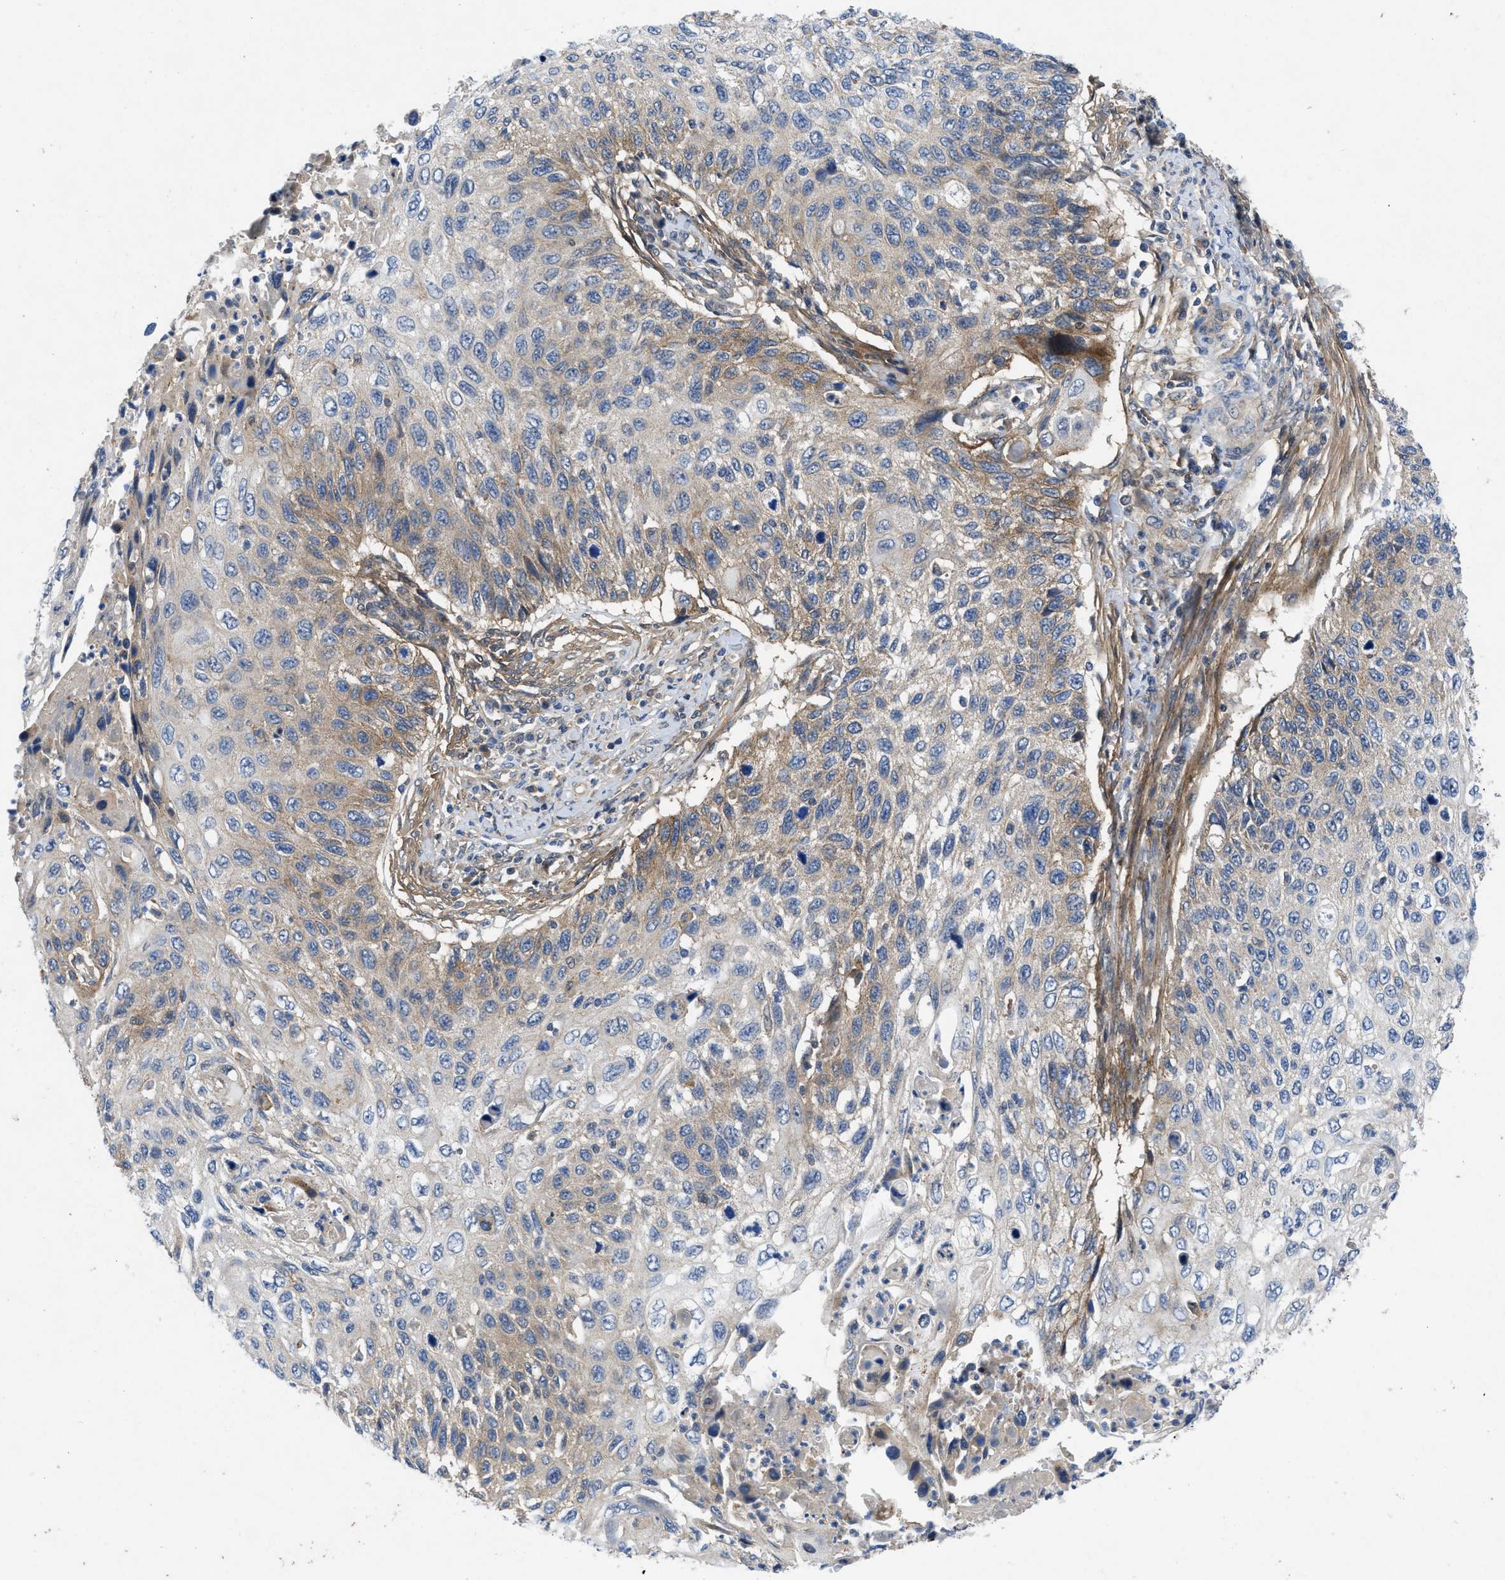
{"staining": {"intensity": "weak", "quantity": "<25%", "location": "cytoplasmic/membranous"}, "tissue": "cervical cancer", "cell_type": "Tumor cells", "image_type": "cancer", "snomed": [{"axis": "morphology", "description": "Squamous cell carcinoma, NOS"}, {"axis": "topography", "description": "Cervix"}], "caption": "High magnification brightfield microscopy of cervical cancer stained with DAB (brown) and counterstained with hematoxylin (blue): tumor cells show no significant staining. (DAB IHC, high magnification).", "gene": "PANX1", "patient": {"sex": "female", "age": 70}}